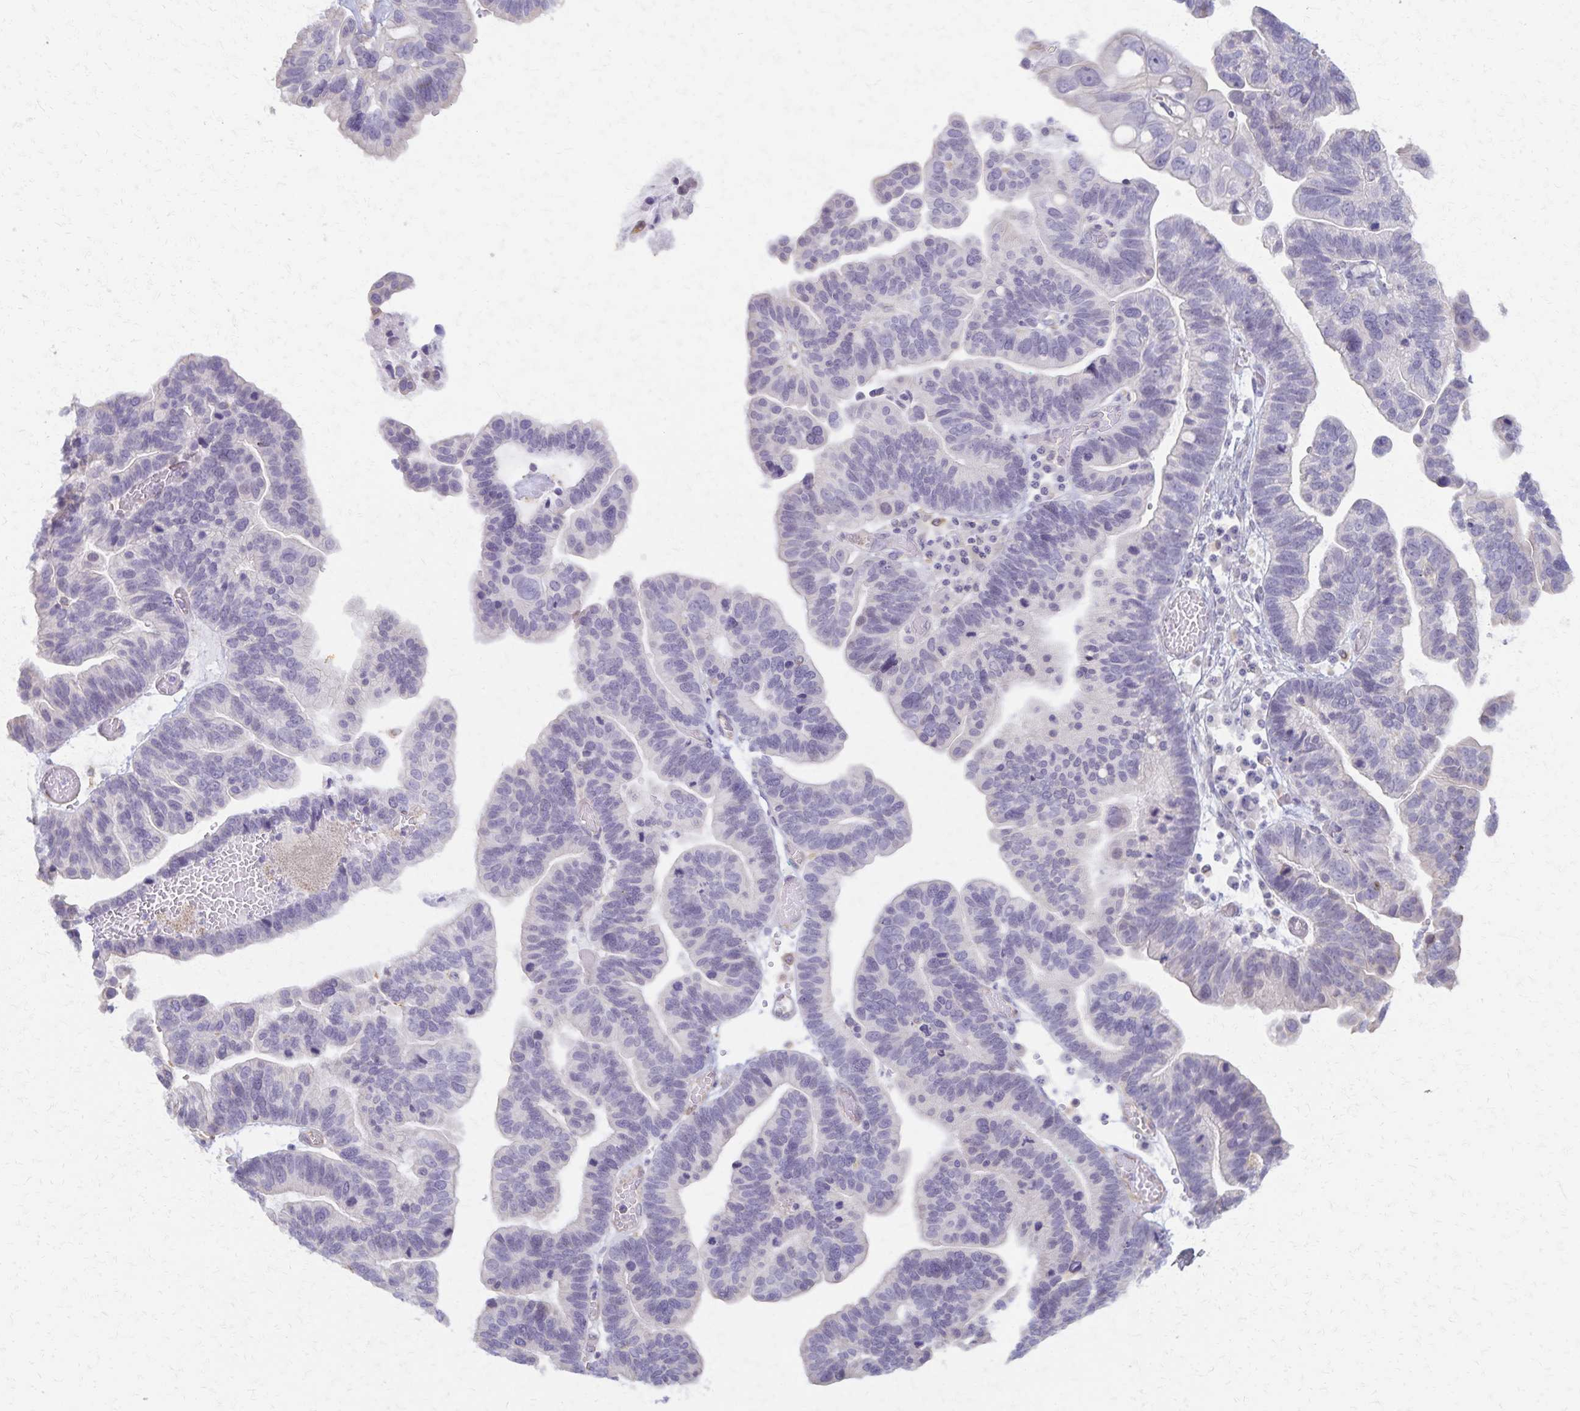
{"staining": {"intensity": "negative", "quantity": "none", "location": "none"}, "tissue": "ovarian cancer", "cell_type": "Tumor cells", "image_type": "cancer", "snomed": [{"axis": "morphology", "description": "Cystadenocarcinoma, serous, NOS"}, {"axis": "topography", "description": "Ovary"}], "caption": "IHC histopathology image of ovarian serous cystadenocarcinoma stained for a protein (brown), which displays no positivity in tumor cells.", "gene": "KISS1", "patient": {"sex": "female", "age": 56}}